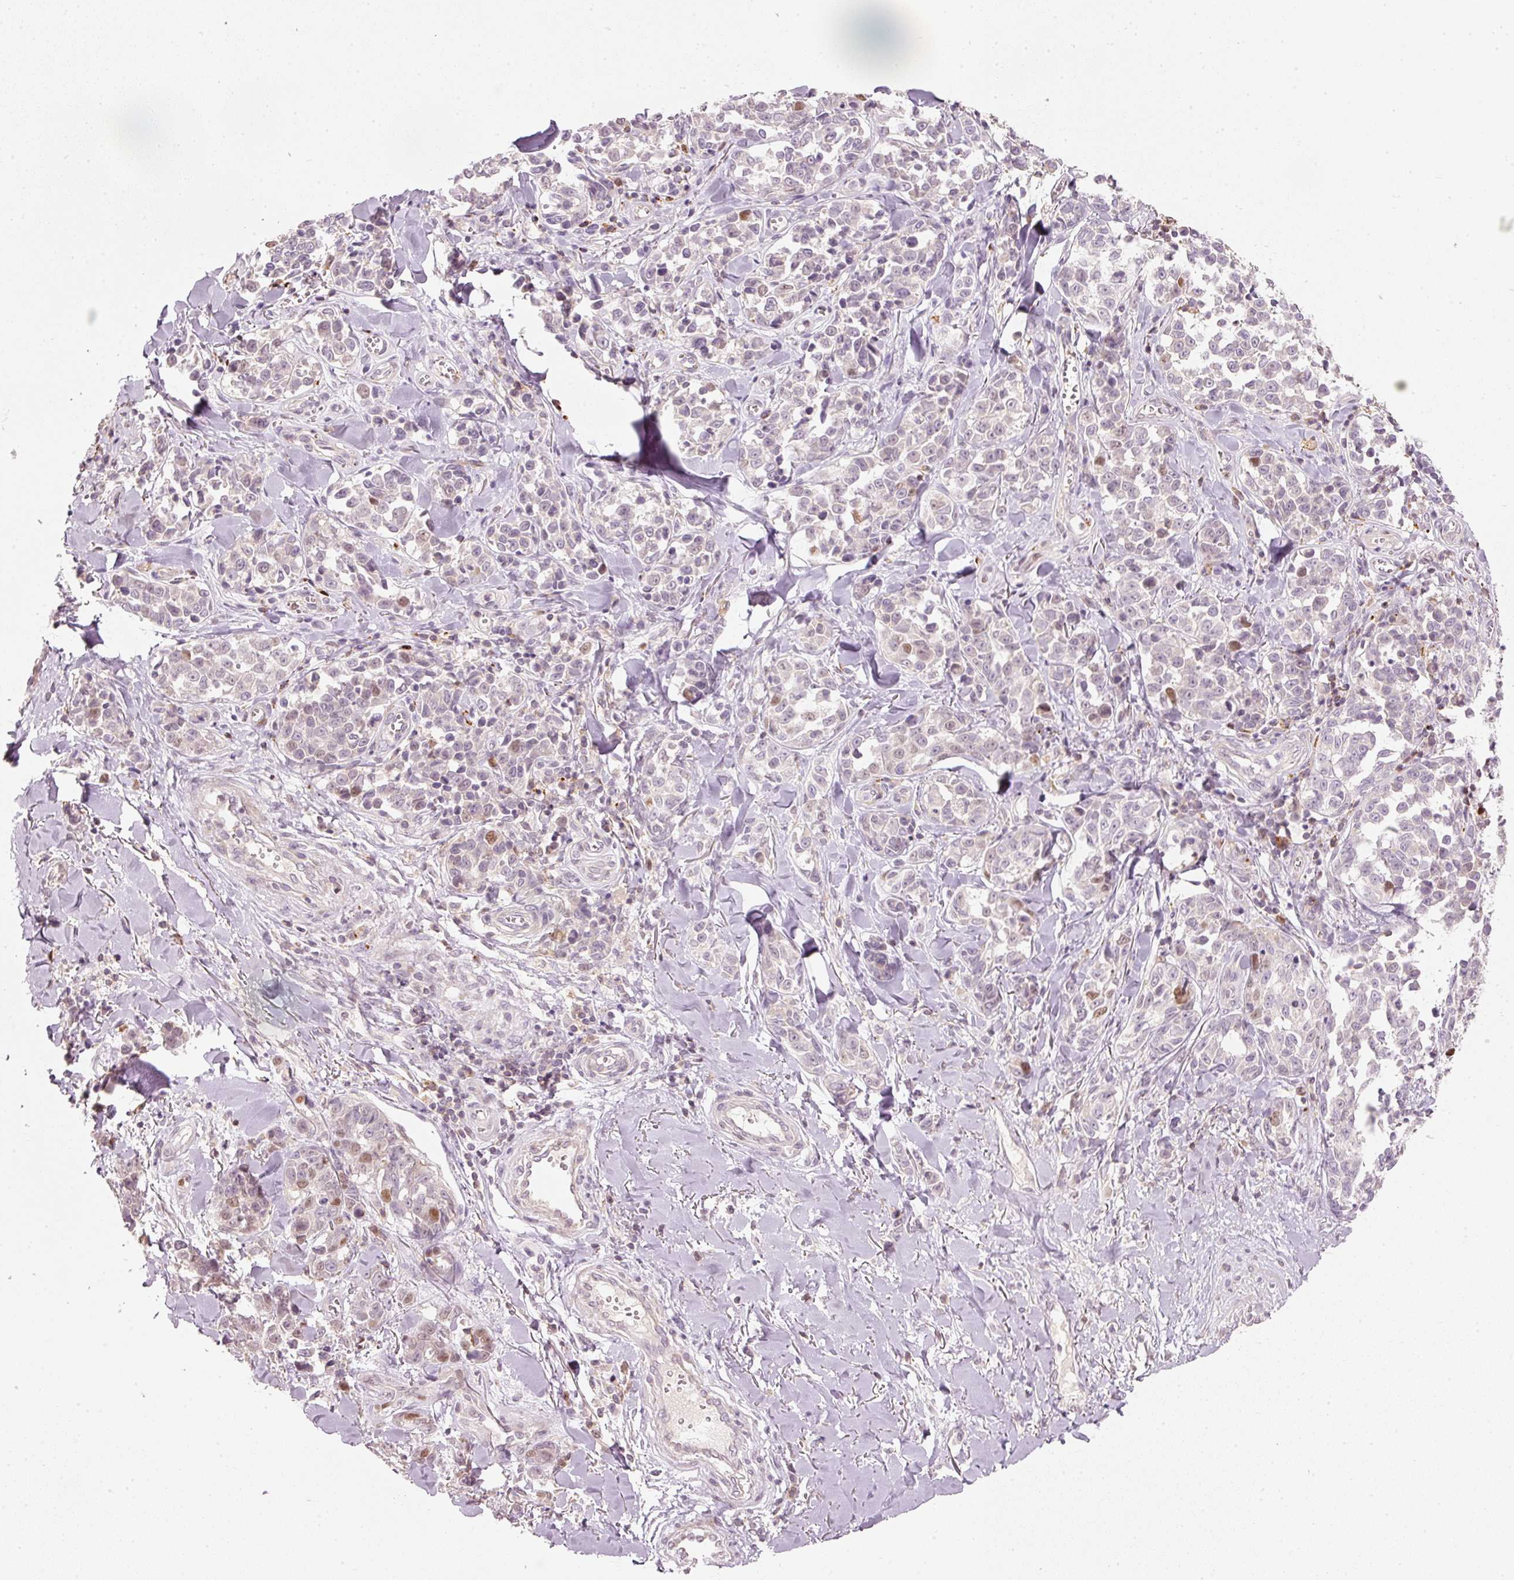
{"staining": {"intensity": "moderate", "quantity": "<25%", "location": "nuclear"}, "tissue": "melanoma", "cell_type": "Tumor cells", "image_type": "cancer", "snomed": [{"axis": "morphology", "description": "Malignant melanoma, NOS"}, {"axis": "topography", "description": "Skin"}], "caption": "This is an image of immunohistochemistry (IHC) staining of malignant melanoma, which shows moderate staining in the nuclear of tumor cells.", "gene": "TREX2", "patient": {"sex": "female", "age": 64}}